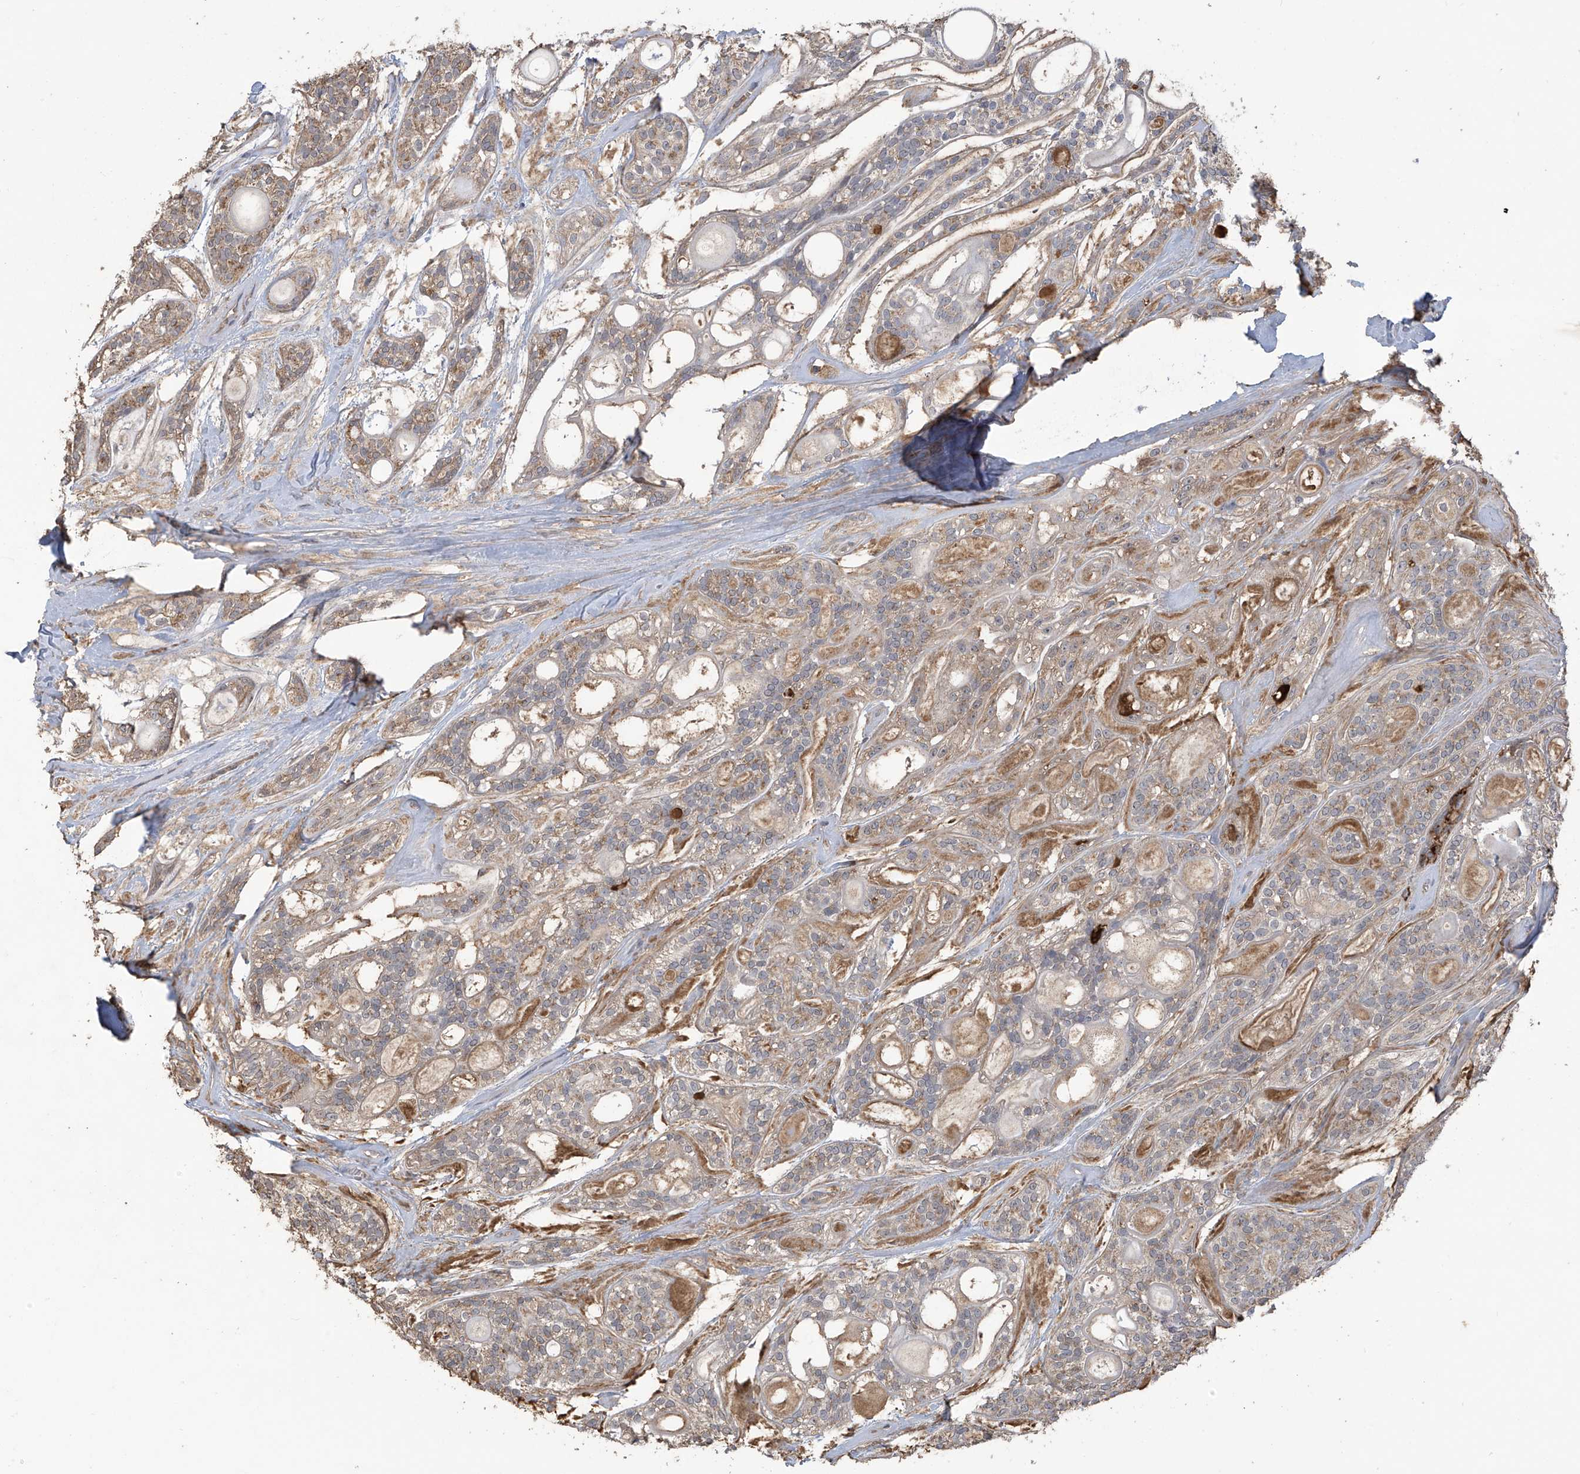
{"staining": {"intensity": "weak", "quantity": "25%-75%", "location": "cytoplasmic/membranous"}, "tissue": "head and neck cancer", "cell_type": "Tumor cells", "image_type": "cancer", "snomed": [{"axis": "morphology", "description": "Adenocarcinoma, NOS"}, {"axis": "topography", "description": "Head-Neck"}], "caption": "Head and neck cancer (adenocarcinoma) stained for a protein demonstrates weak cytoplasmic/membranous positivity in tumor cells.", "gene": "COX10", "patient": {"sex": "male", "age": 66}}